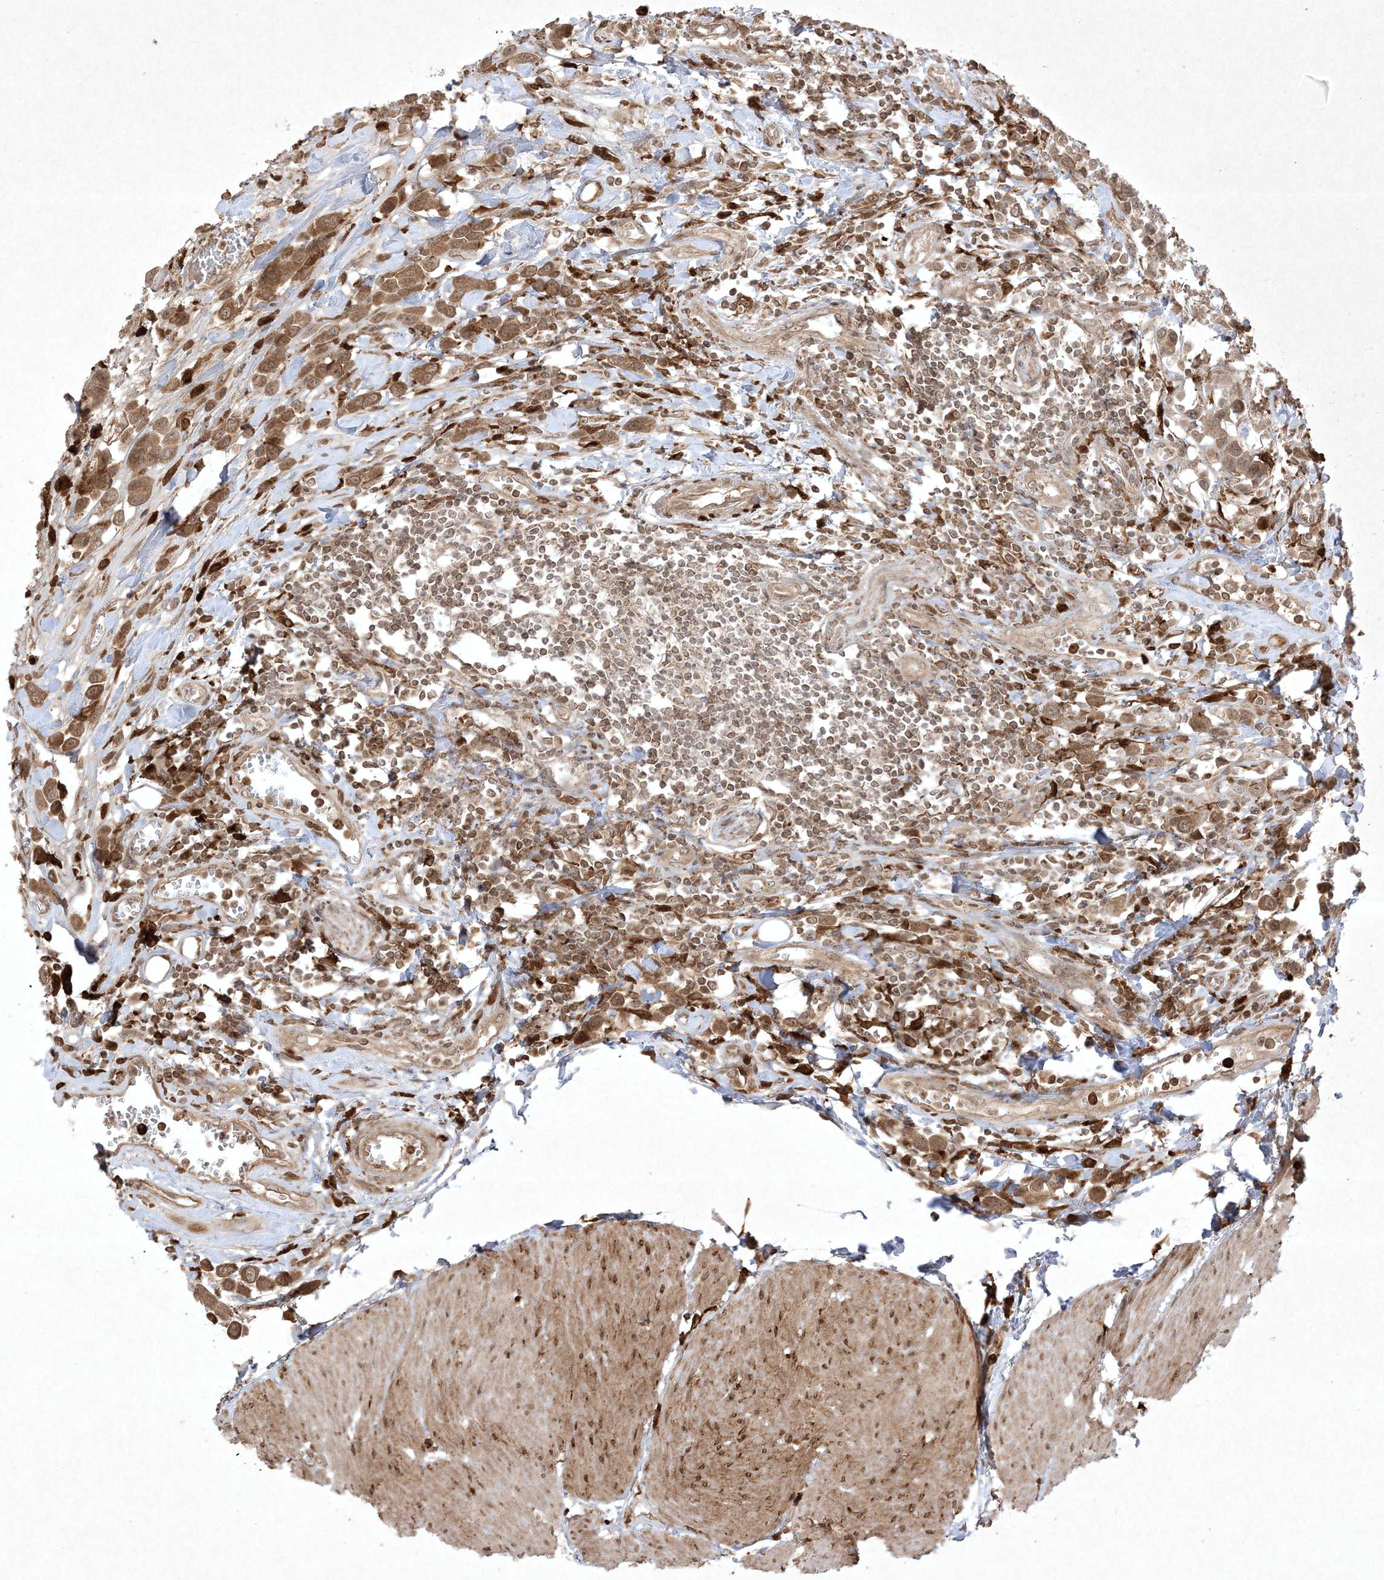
{"staining": {"intensity": "moderate", "quantity": ">75%", "location": "cytoplasmic/membranous,nuclear"}, "tissue": "urothelial cancer", "cell_type": "Tumor cells", "image_type": "cancer", "snomed": [{"axis": "morphology", "description": "Urothelial carcinoma, High grade"}, {"axis": "topography", "description": "Urinary bladder"}], "caption": "The immunohistochemical stain highlights moderate cytoplasmic/membranous and nuclear expression in tumor cells of urothelial cancer tissue.", "gene": "PTK6", "patient": {"sex": "male", "age": 50}}